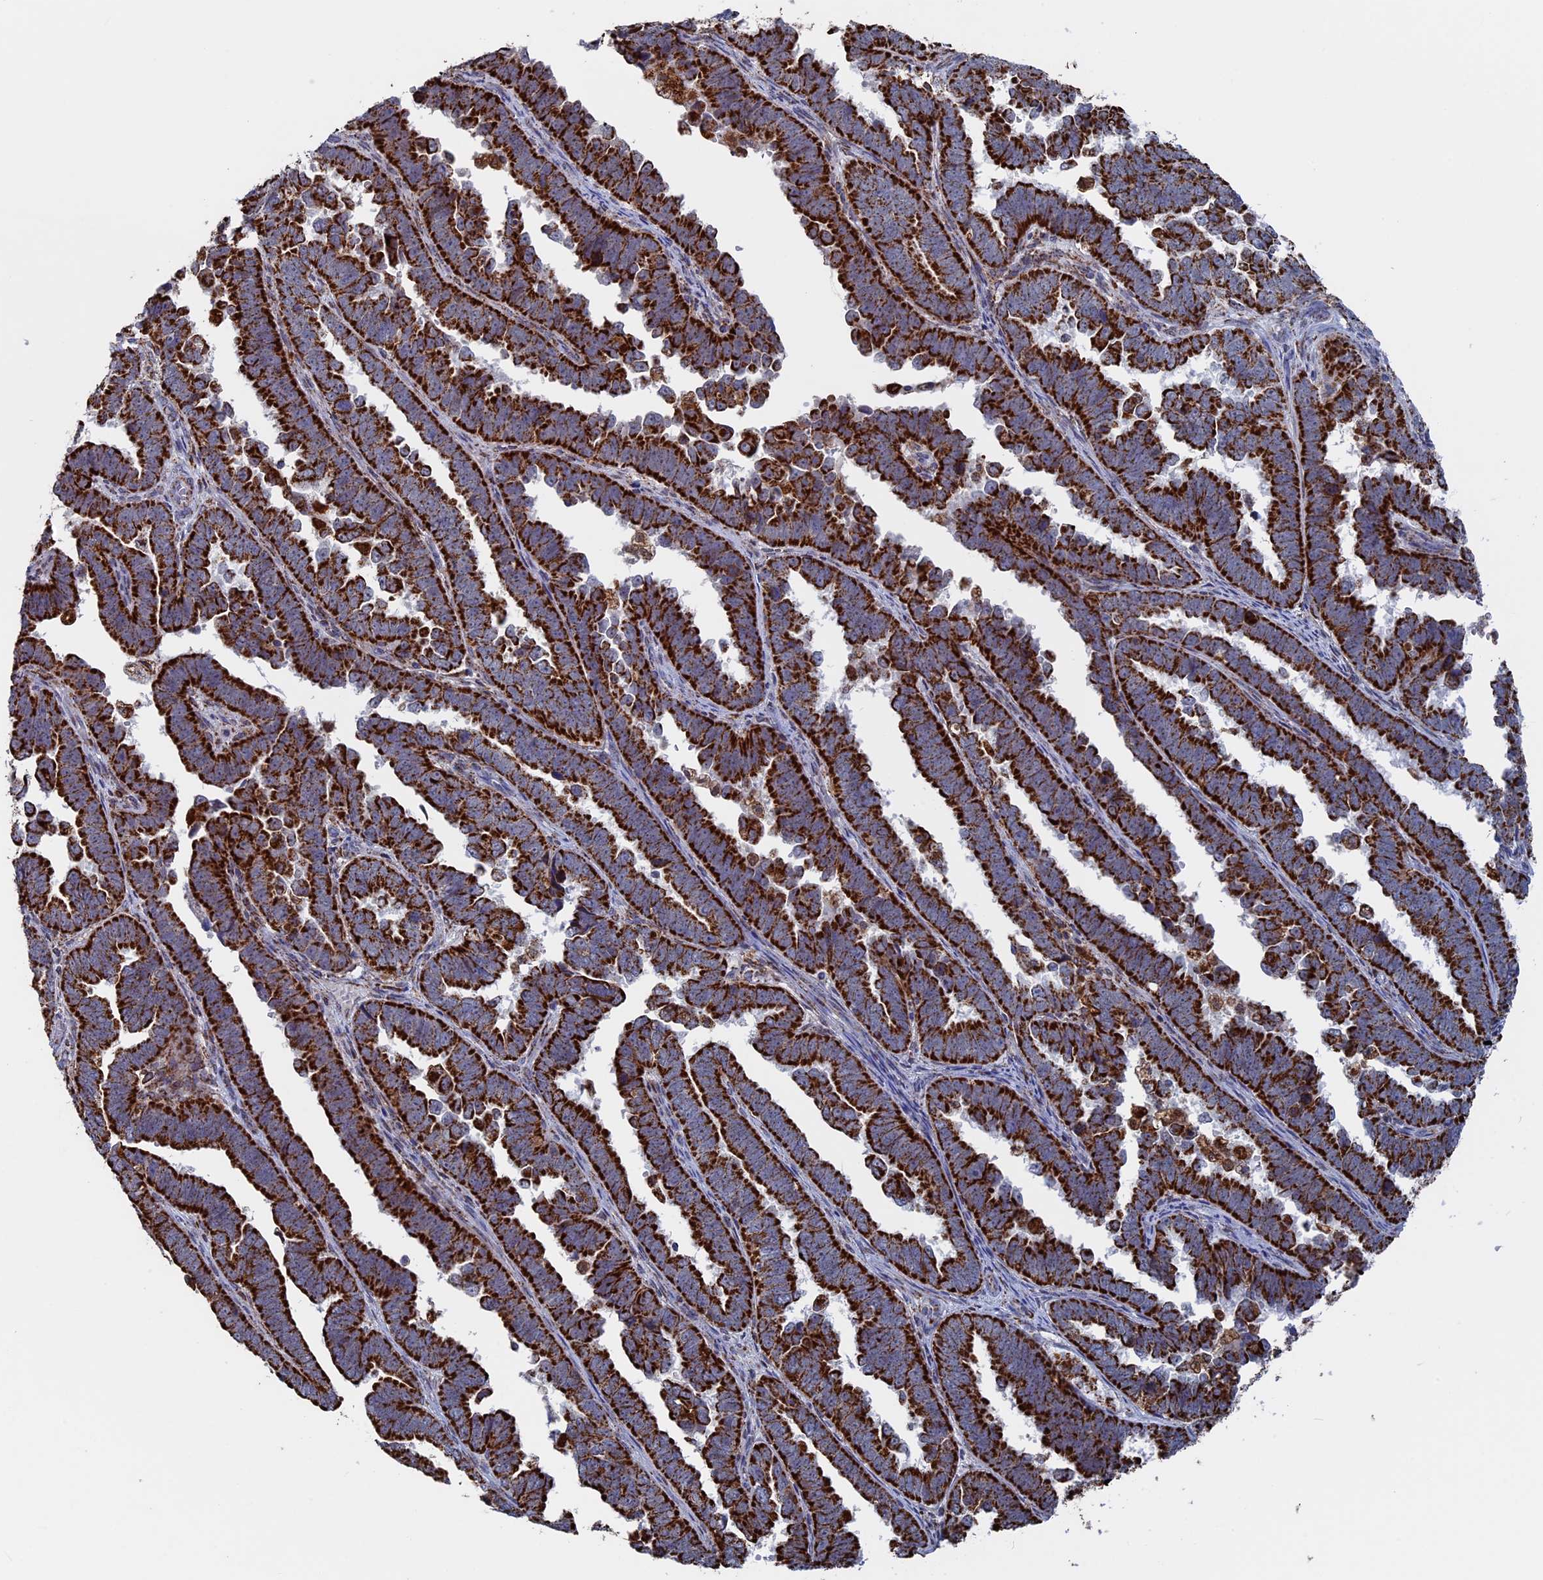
{"staining": {"intensity": "strong", "quantity": ">75%", "location": "cytoplasmic/membranous"}, "tissue": "endometrial cancer", "cell_type": "Tumor cells", "image_type": "cancer", "snomed": [{"axis": "morphology", "description": "Adenocarcinoma, NOS"}, {"axis": "topography", "description": "Endometrium"}], "caption": "This is a photomicrograph of immunohistochemistry staining of endometrial cancer (adenocarcinoma), which shows strong staining in the cytoplasmic/membranous of tumor cells.", "gene": "SEC24D", "patient": {"sex": "female", "age": 75}}